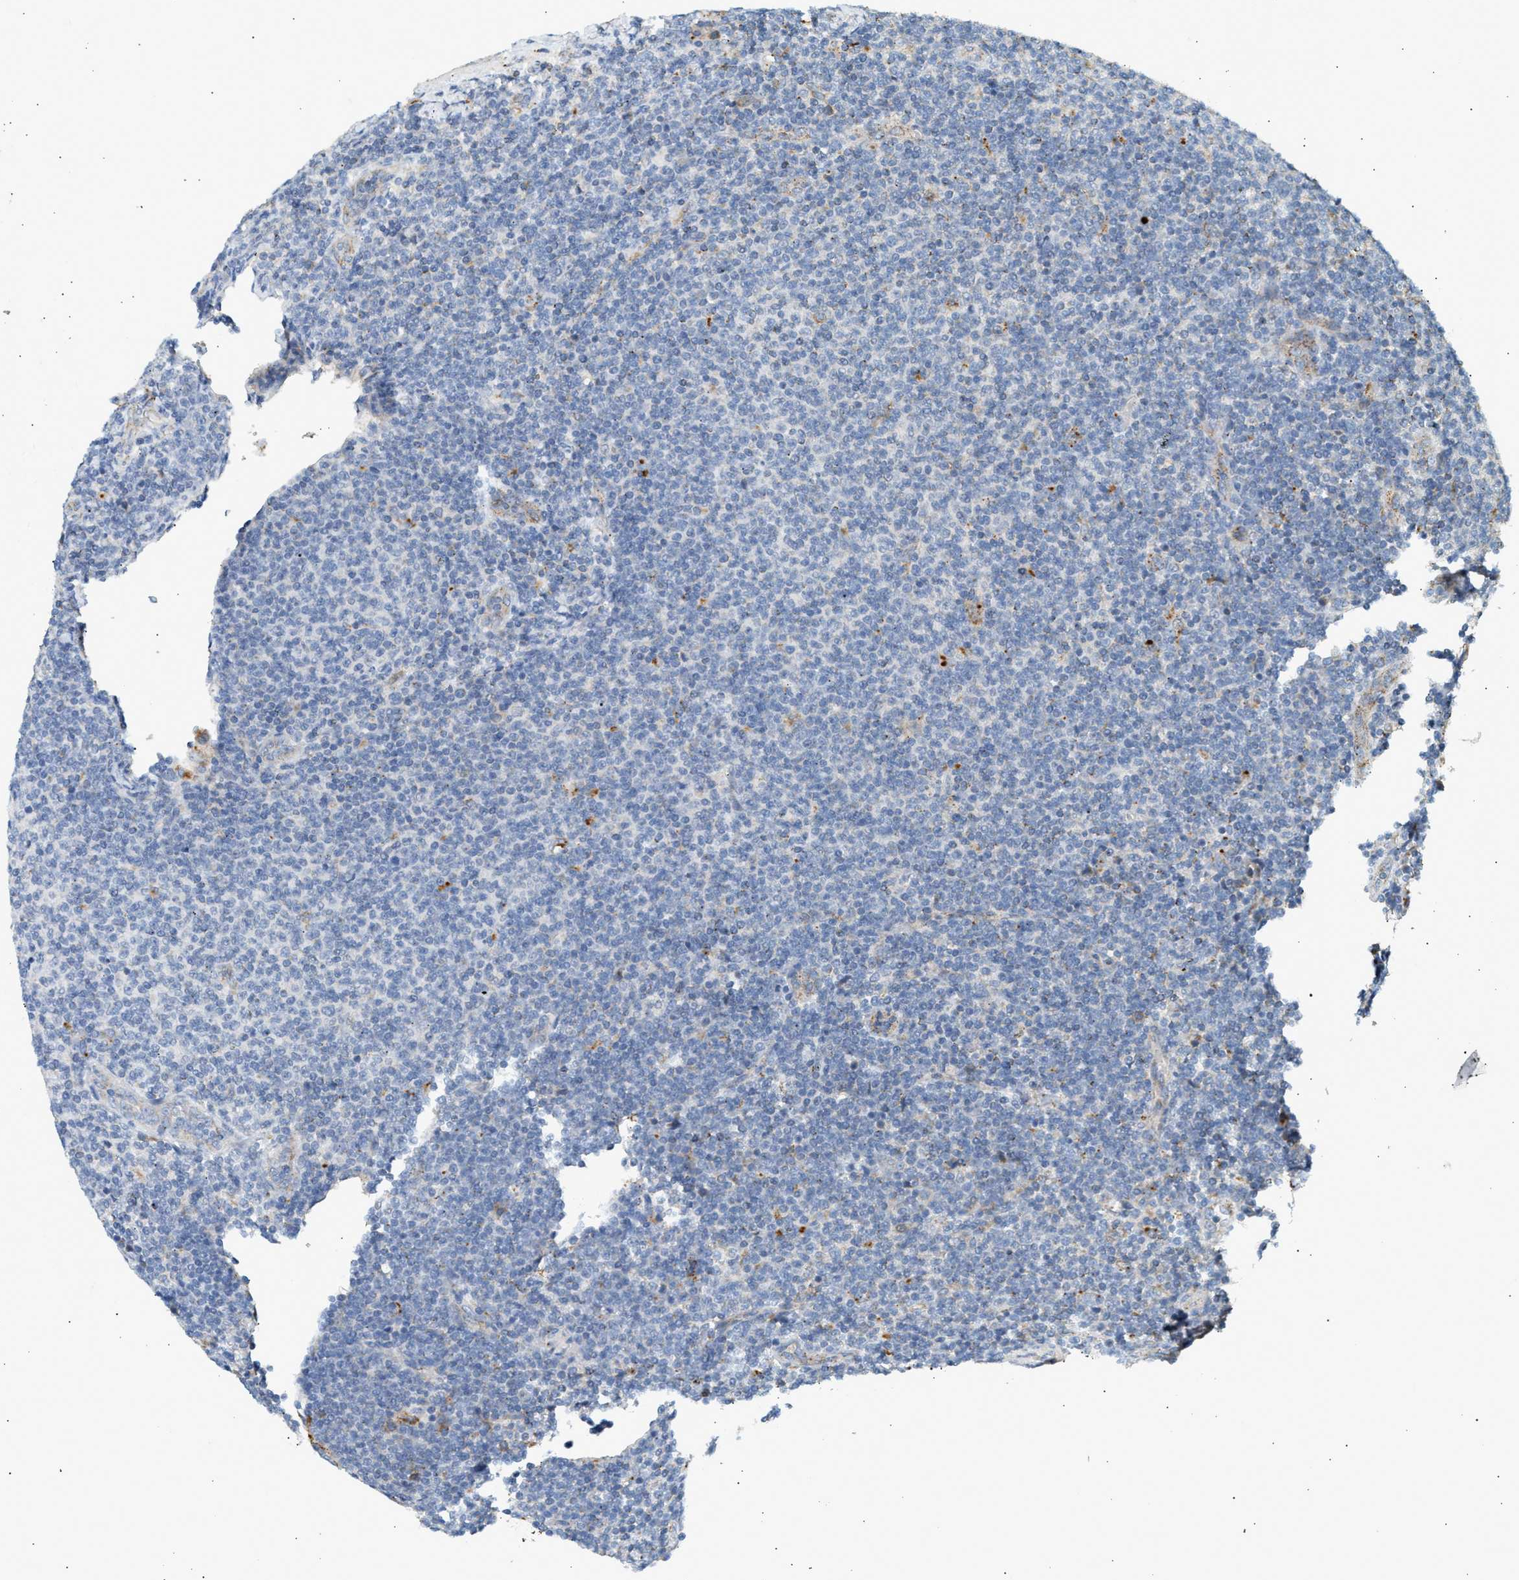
{"staining": {"intensity": "negative", "quantity": "none", "location": "none"}, "tissue": "lymphoma", "cell_type": "Tumor cells", "image_type": "cancer", "snomed": [{"axis": "morphology", "description": "Malignant lymphoma, non-Hodgkin's type, Low grade"}, {"axis": "topography", "description": "Lymph node"}], "caption": "IHC image of lymphoma stained for a protein (brown), which demonstrates no expression in tumor cells.", "gene": "ENTHD1", "patient": {"sex": "male", "age": 66}}